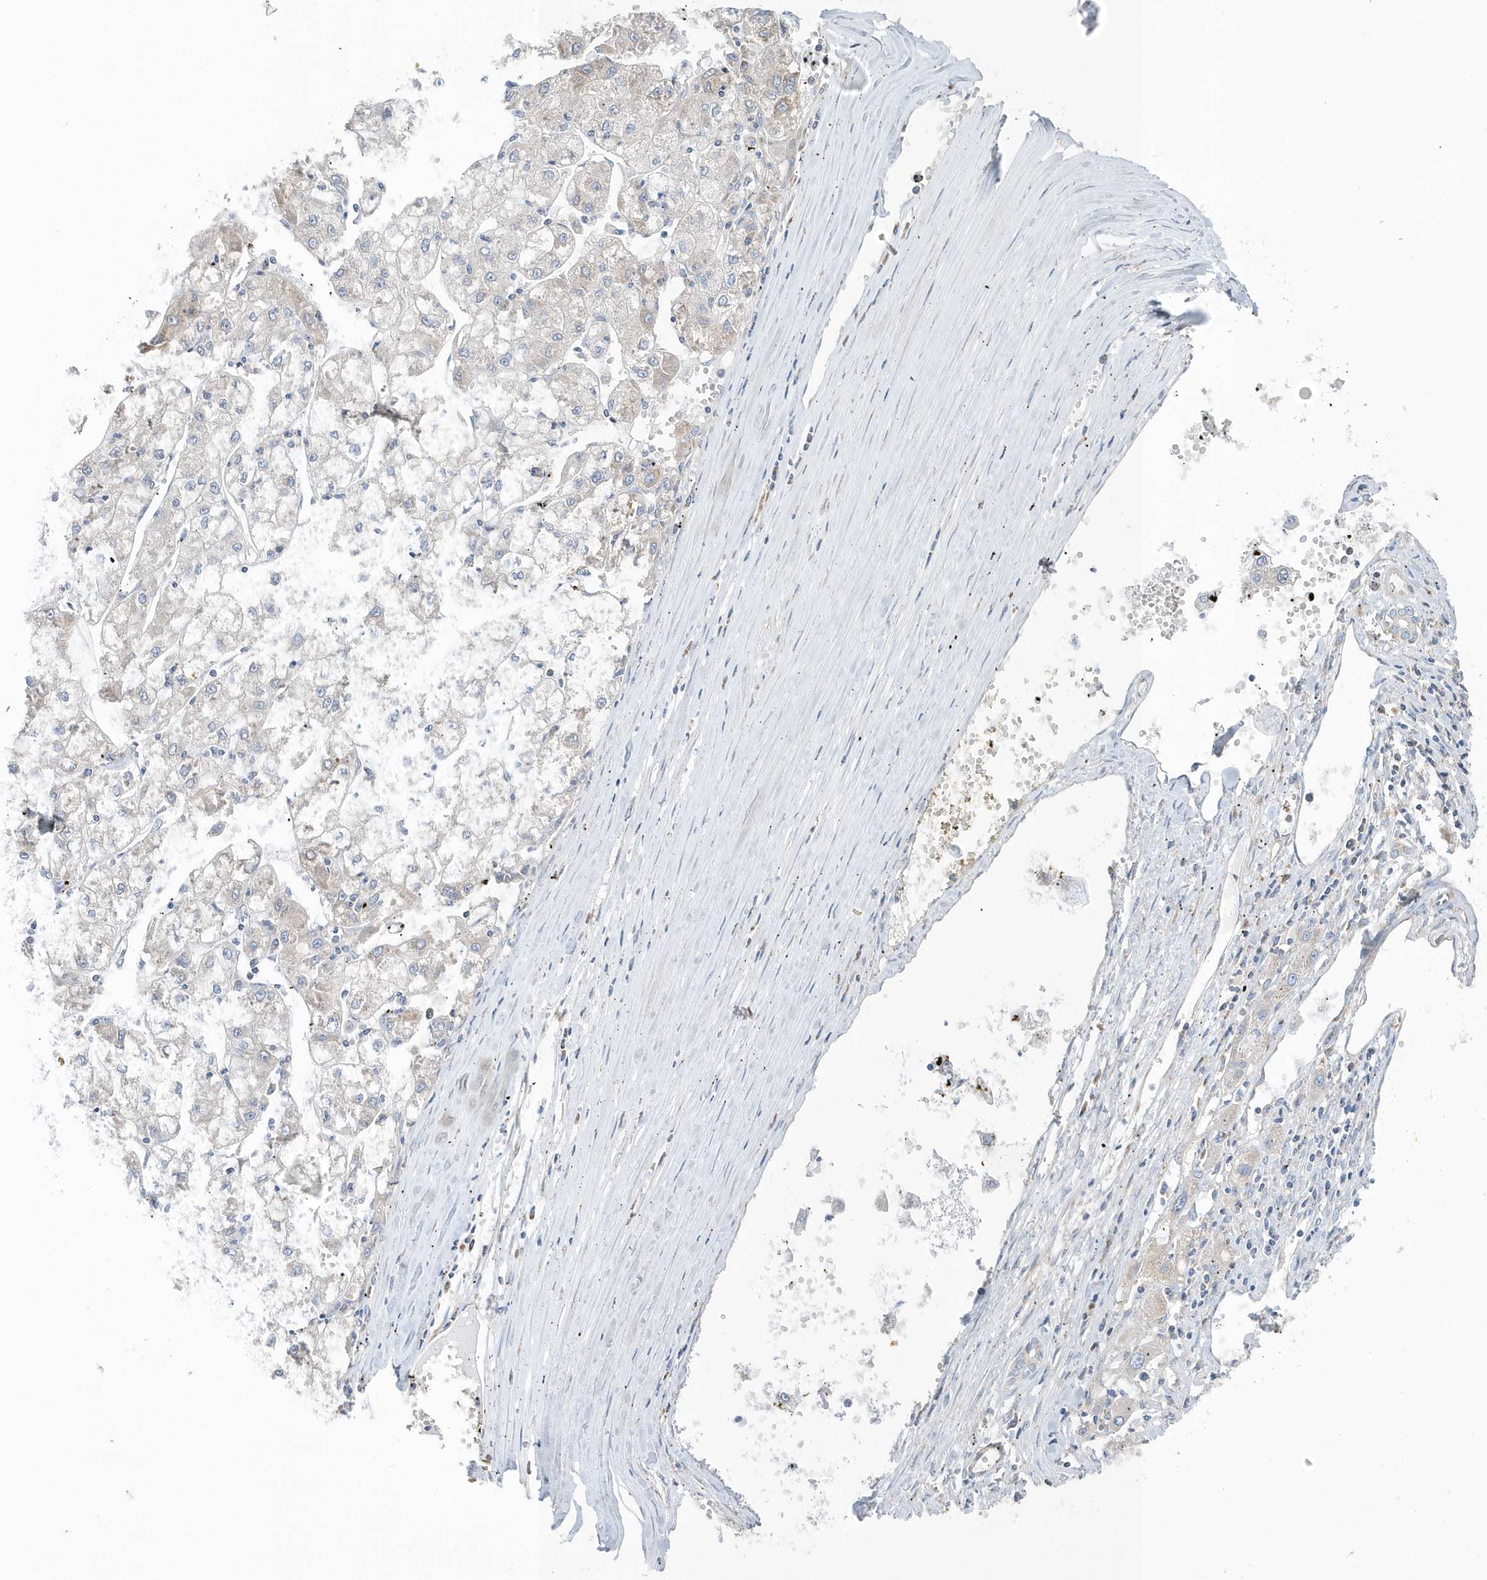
{"staining": {"intensity": "negative", "quantity": "none", "location": "none"}, "tissue": "liver cancer", "cell_type": "Tumor cells", "image_type": "cancer", "snomed": [{"axis": "morphology", "description": "Carcinoma, Hepatocellular, NOS"}, {"axis": "topography", "description": "Liver"}], "caption": "Immunohistochemical staining of human liver hepatocellular carcinoma demonstrates no significant expression in tumor cells.", "gene": "SPATA5", "patient": {"sex": "male", "age": 72}}